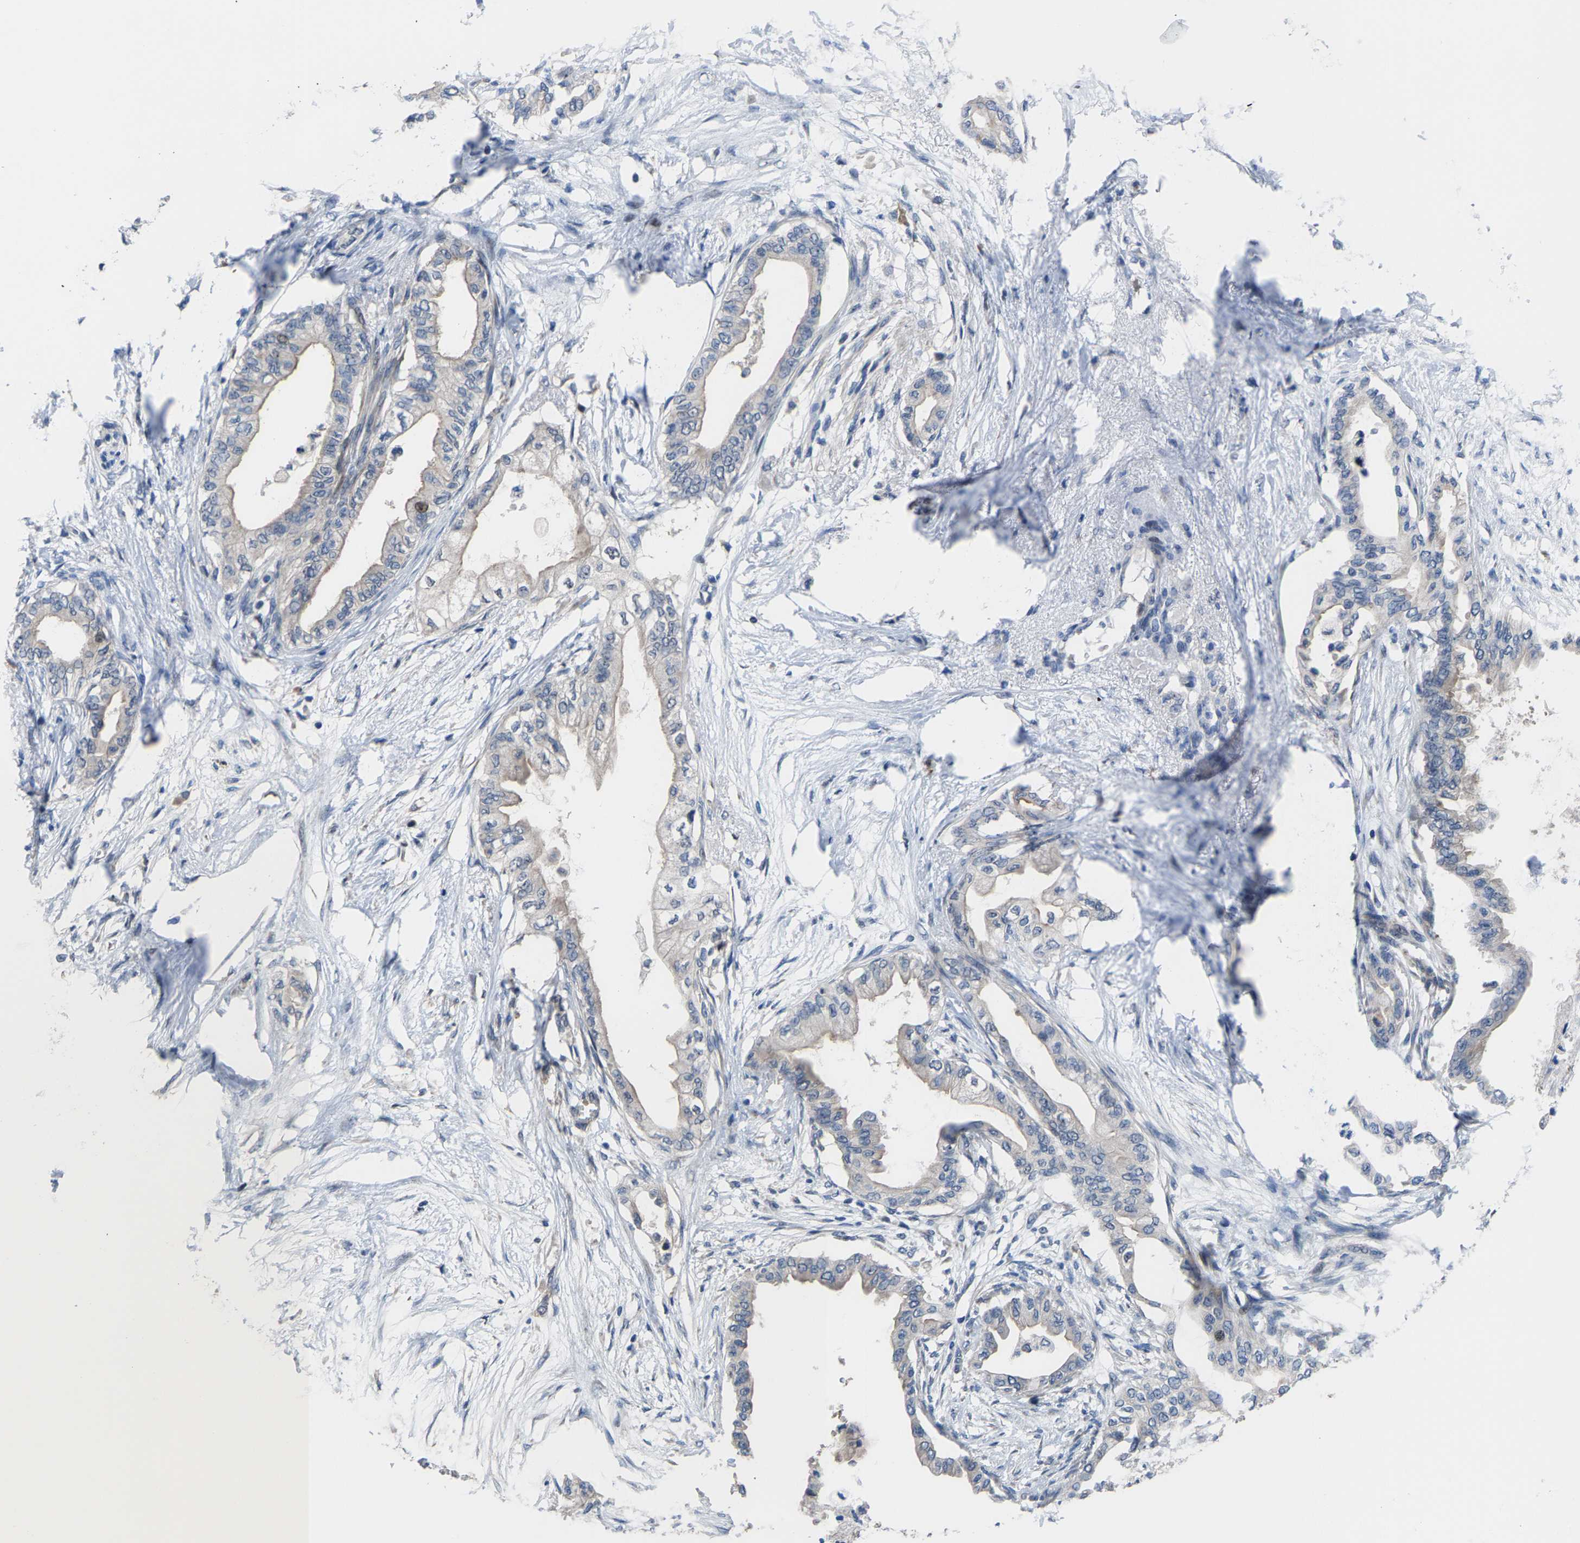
{"staining": {"intensity": "weak", "quantity": "<25%", "location": "cytoplasmic/membranous"}, "tissue": "pancreatic cancer", "cell_type": "Tumor cells", "image_type": "cancer", "snomed": [{"axis": "morphology", "description": "Normal tissue, NOS"}, {"axis": "morphology", "description": "Adenocarcinoma, NOS"}, {"axis": "topography", "description": "Pancreas"}, {"axis": "topography", "description": "Duodenum"}], "caption": "Immunohistochemistry (IHC) histopathology image of pancreatic adenocarcinoma stained for a protein (brown), which exhibits no staining in tumor cells. (DAB (3,3'-diaminobenzidine) IHC with hematoxylin counter stain).", "gene": "HAUS6", "patient": {"sex": "female", "age": 60}}